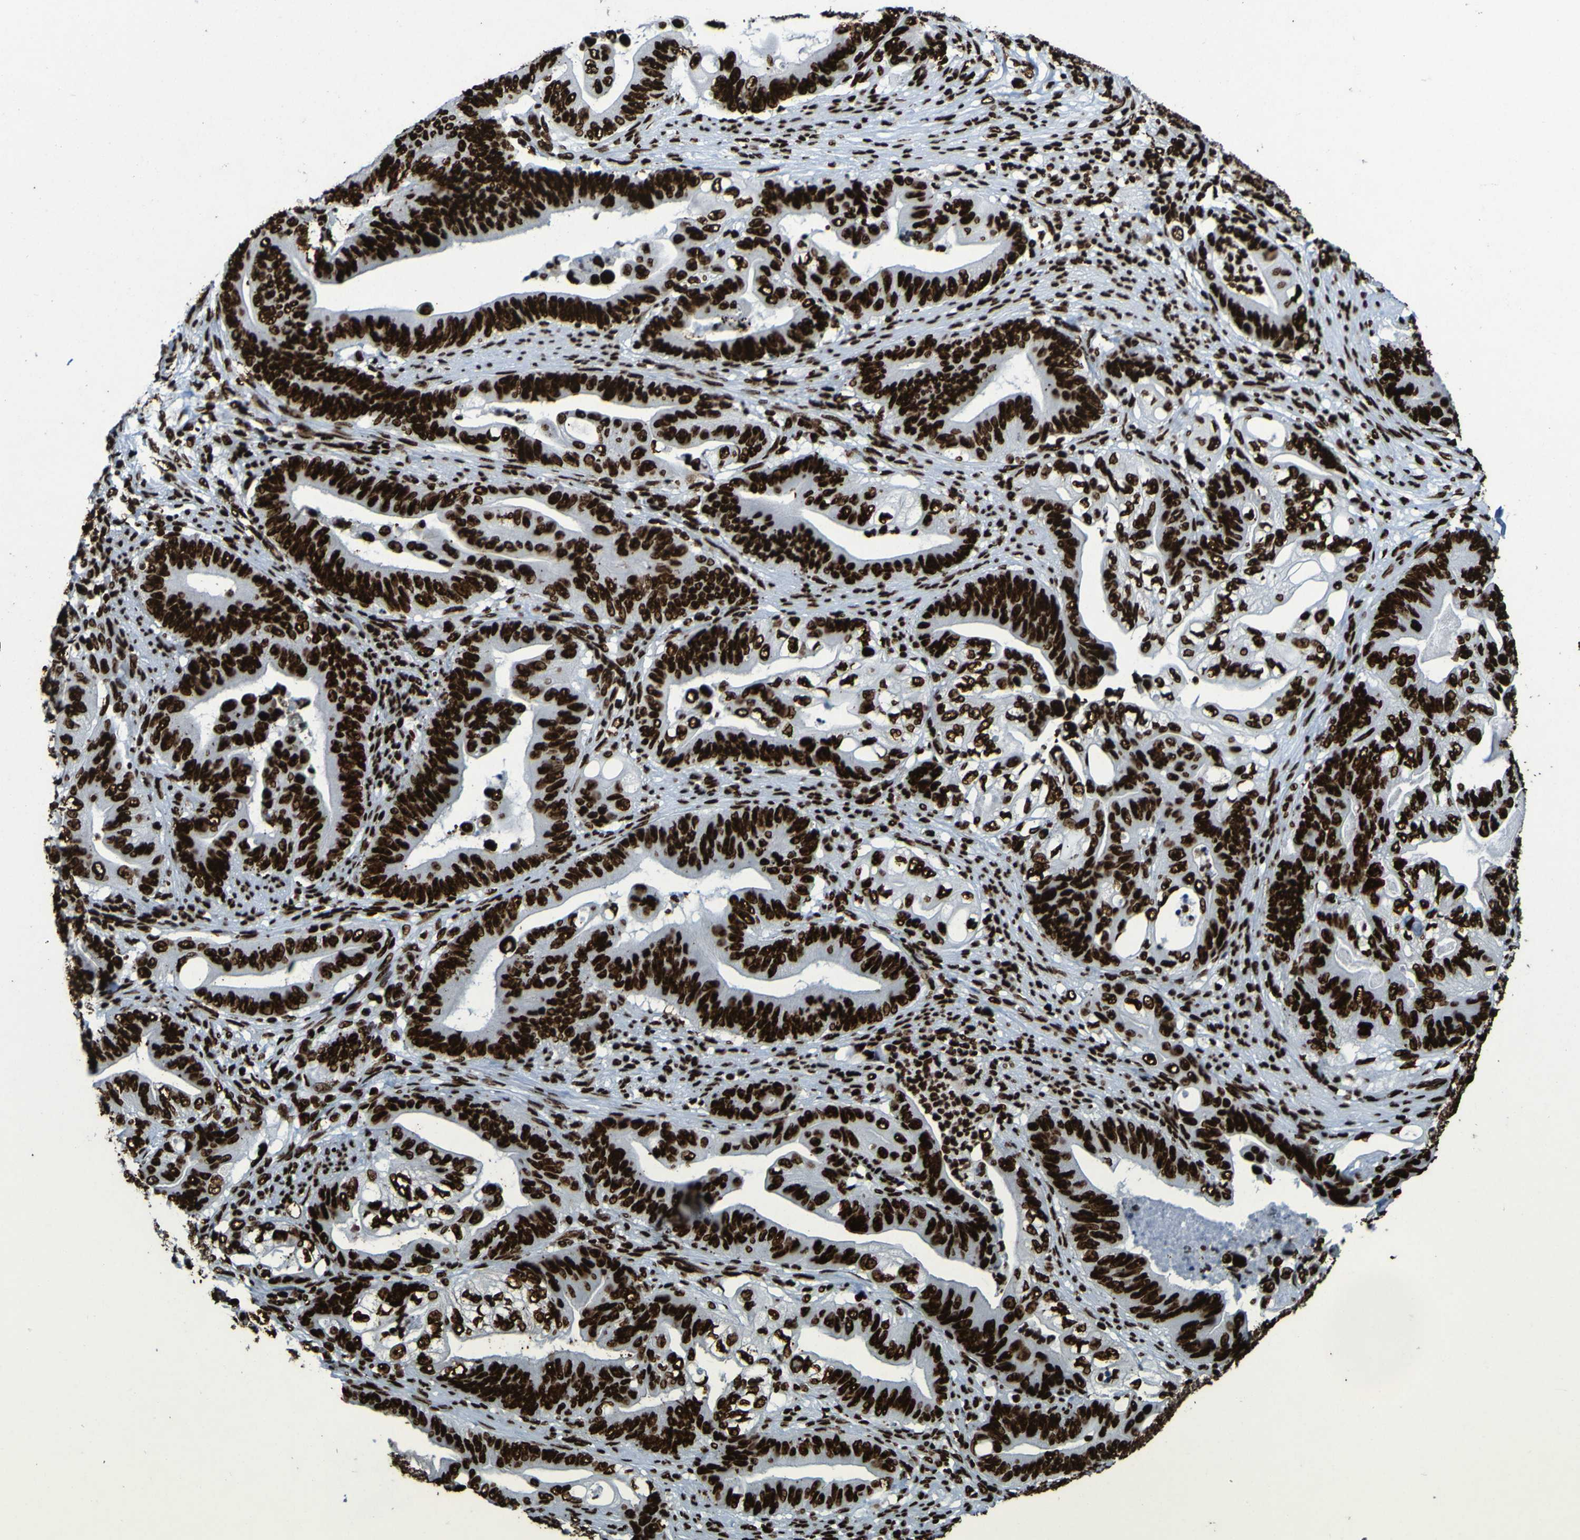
{"staining": {"intensity": "strong", "quantity": ">75%", "location": "nuclear"}, "tissue": "stomach cancer", "cell_type": "Tumor cells", "image_type": "cancer", "snomed": [{"axis": "morphology", "description": "Adenocarcinoma, NOS"}, {"axis": "topography", "description": "Stomach"}], "caption": "A high amount of strong nuclear positivity is present in approximately >75% of tumor cells in stomach cancer tissue. Nuclei are stained in blue.", "gene": "NPM1", "patient": {"sex": "female", "age": 73}}